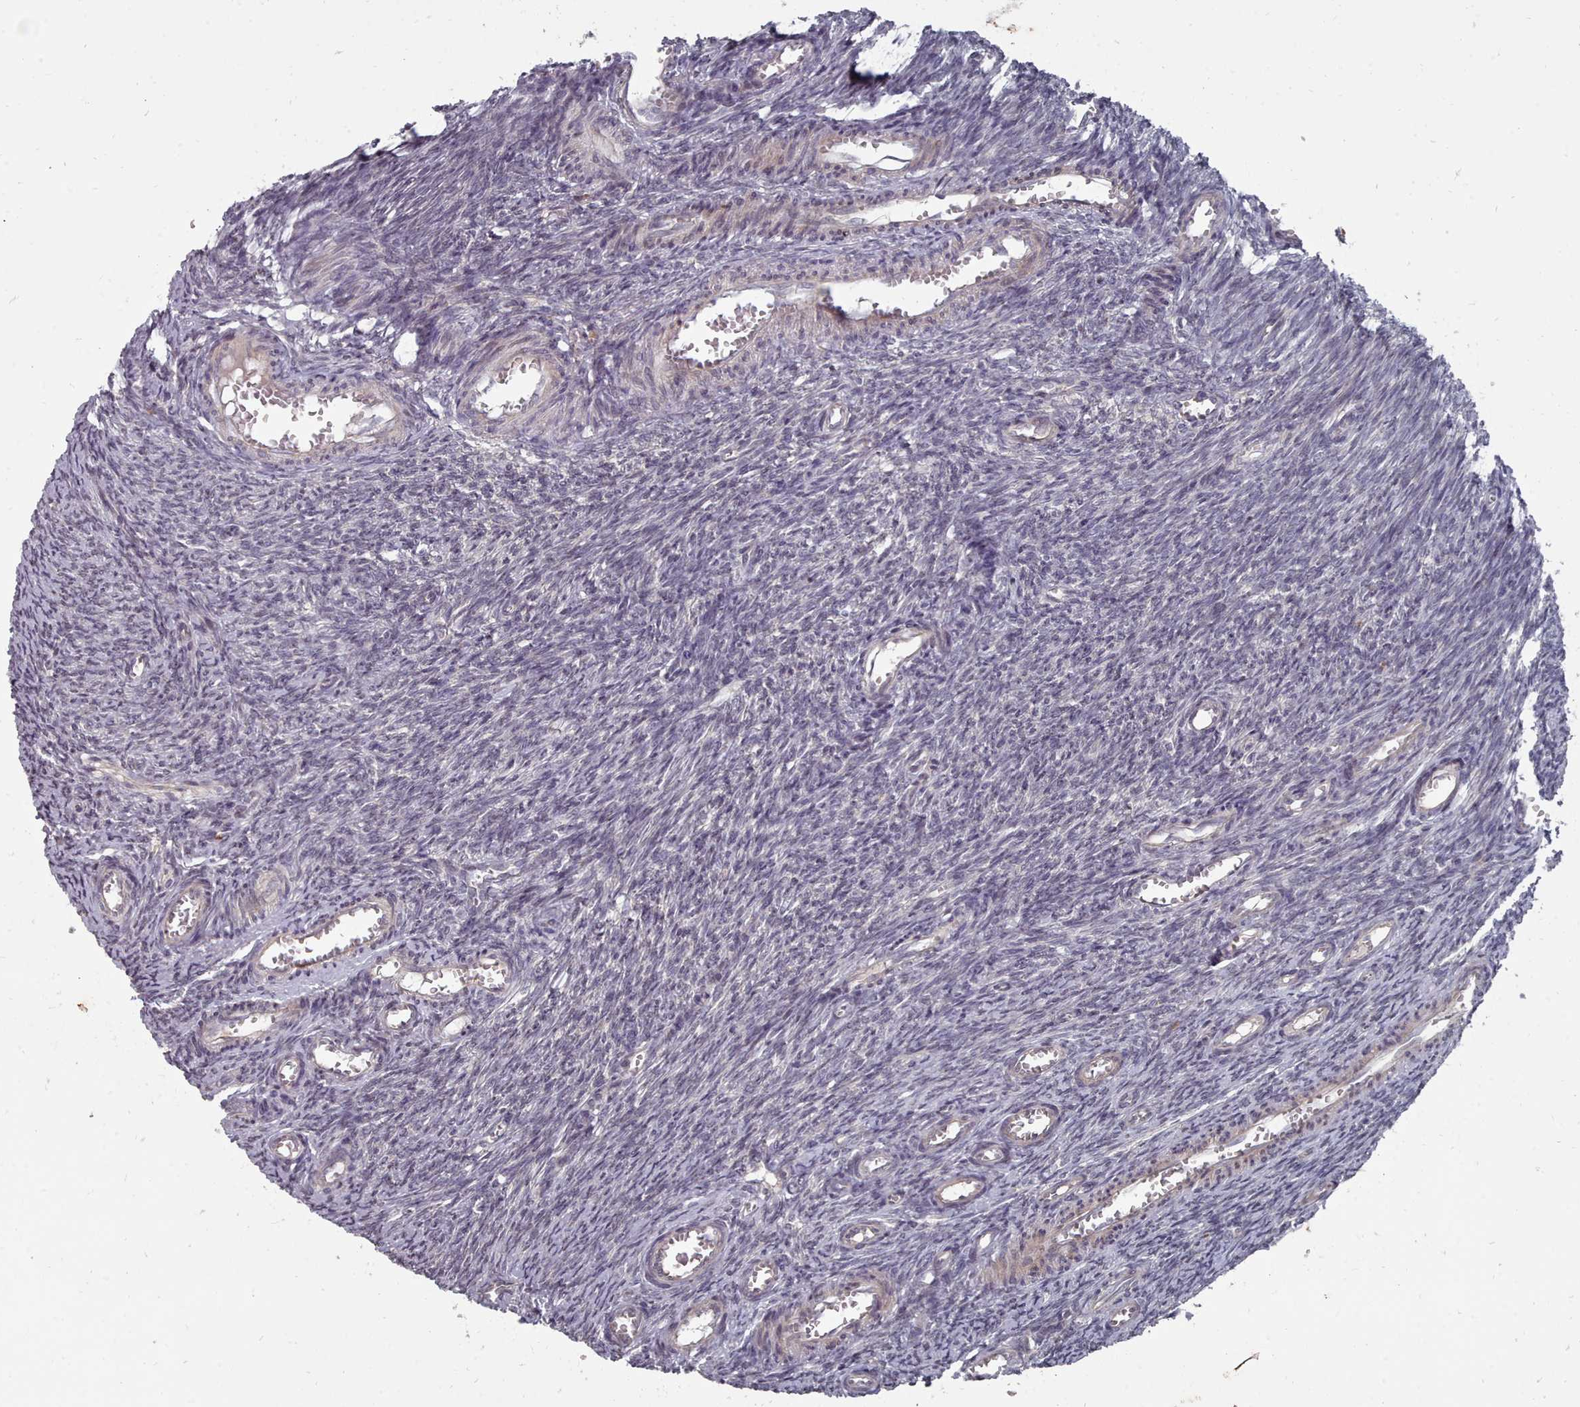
{"staining": {"intensity": "negative", "quantity": "none", "location": "none"}, "tissue": "ovary", "cell_type": "Ovarian stroma cells", "image_type": "normal", "snomed": [{"axis": "morphology", "description": "Normal tissue, NOS"}, {"axis": "topography", "description": "Ovary"}], "caption": "IHC of normal human ovary shows no expression in ovarian stroma cells.", "gene": "ACKR3", "patient": {"sex": "female", "age": 44}}